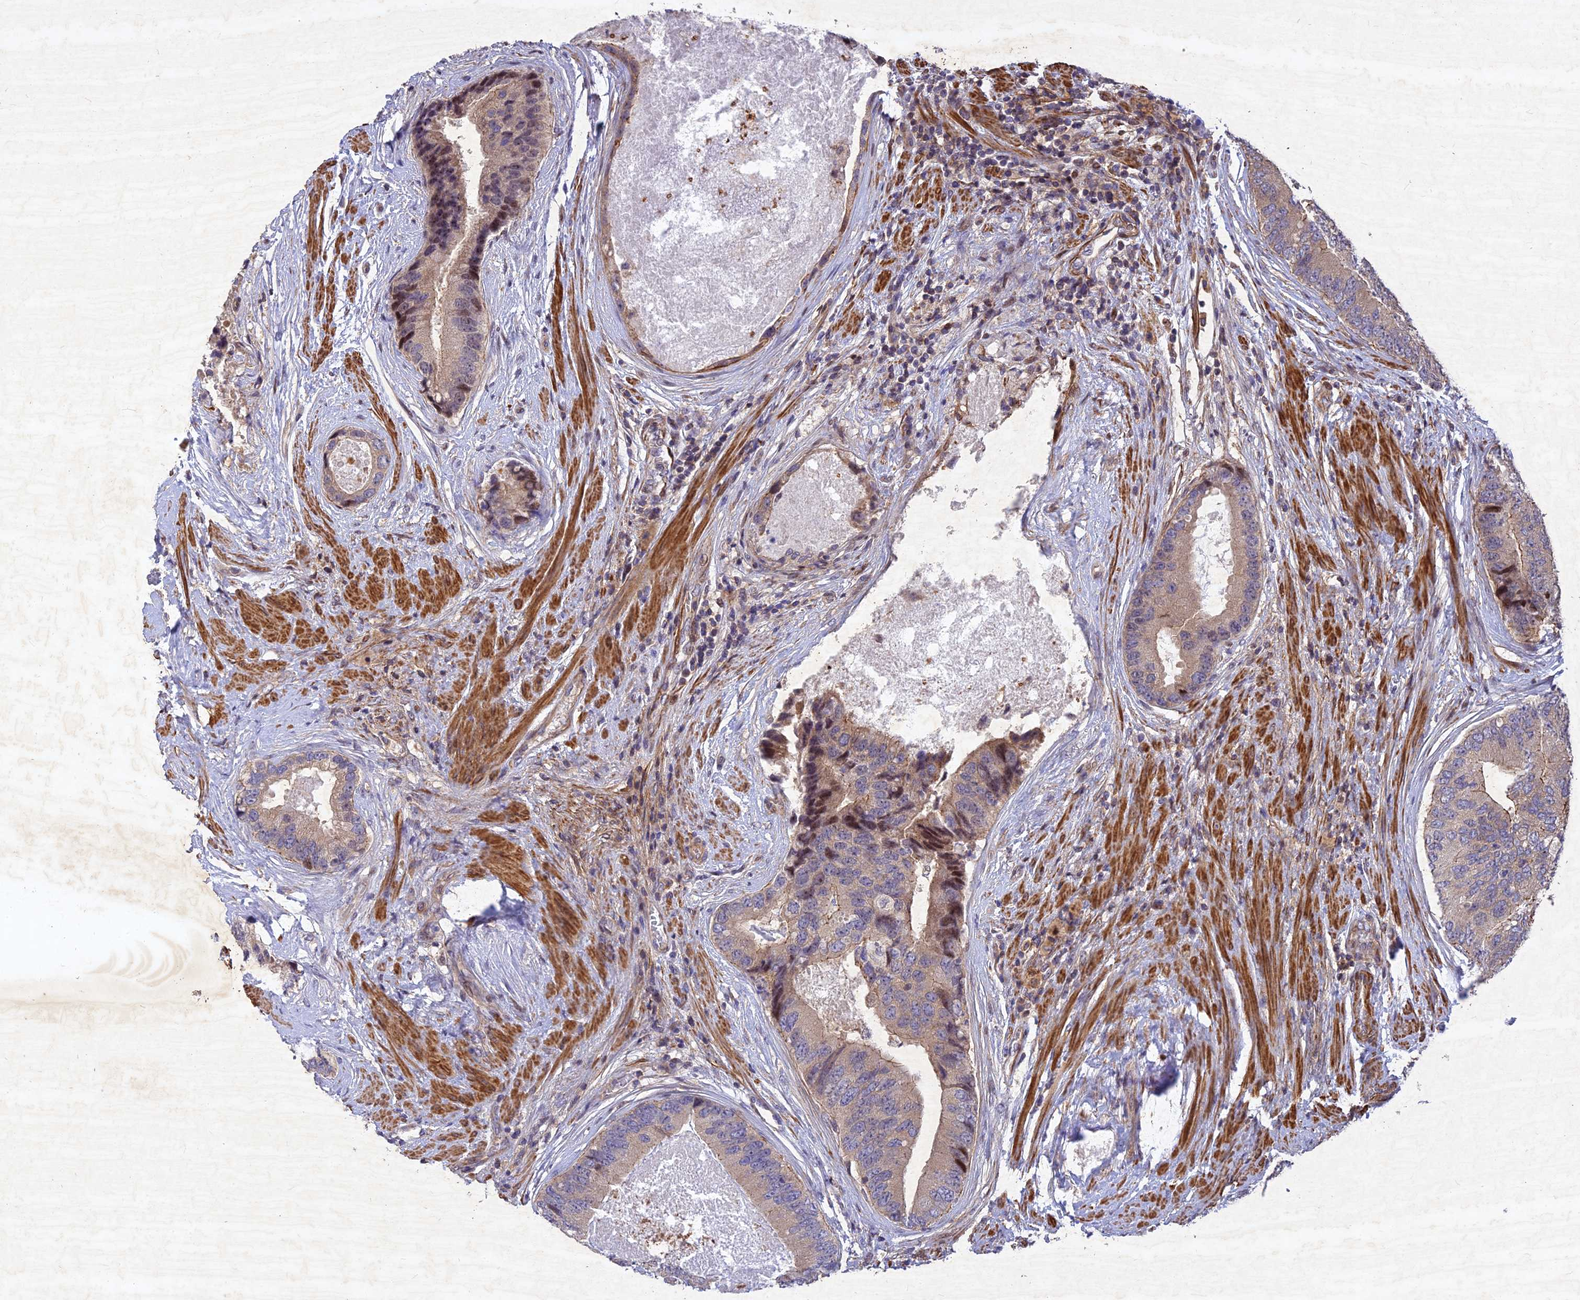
{"staining": {"intensity": "moderate", "quantity": "<25%", "location": "nuclear"}, "tissue": "prostate cancer", "cell_type": "Tumor cells", "image_type": "cancer", "snomed": [{"axis": "morphology", "description": "Adenocarcinoma, High grade"}, {"axis": "topography", "description": "Prostate"}], "caption": "Immunohistochemical staining of human prostate cancer (adenocarcinoma (high-grade)) demonstrates low levels of moderate nuclear positivity in about <25% of tumor cells.", "gene": "RELCH", "patient": {"sex": "male", "age": 70}}